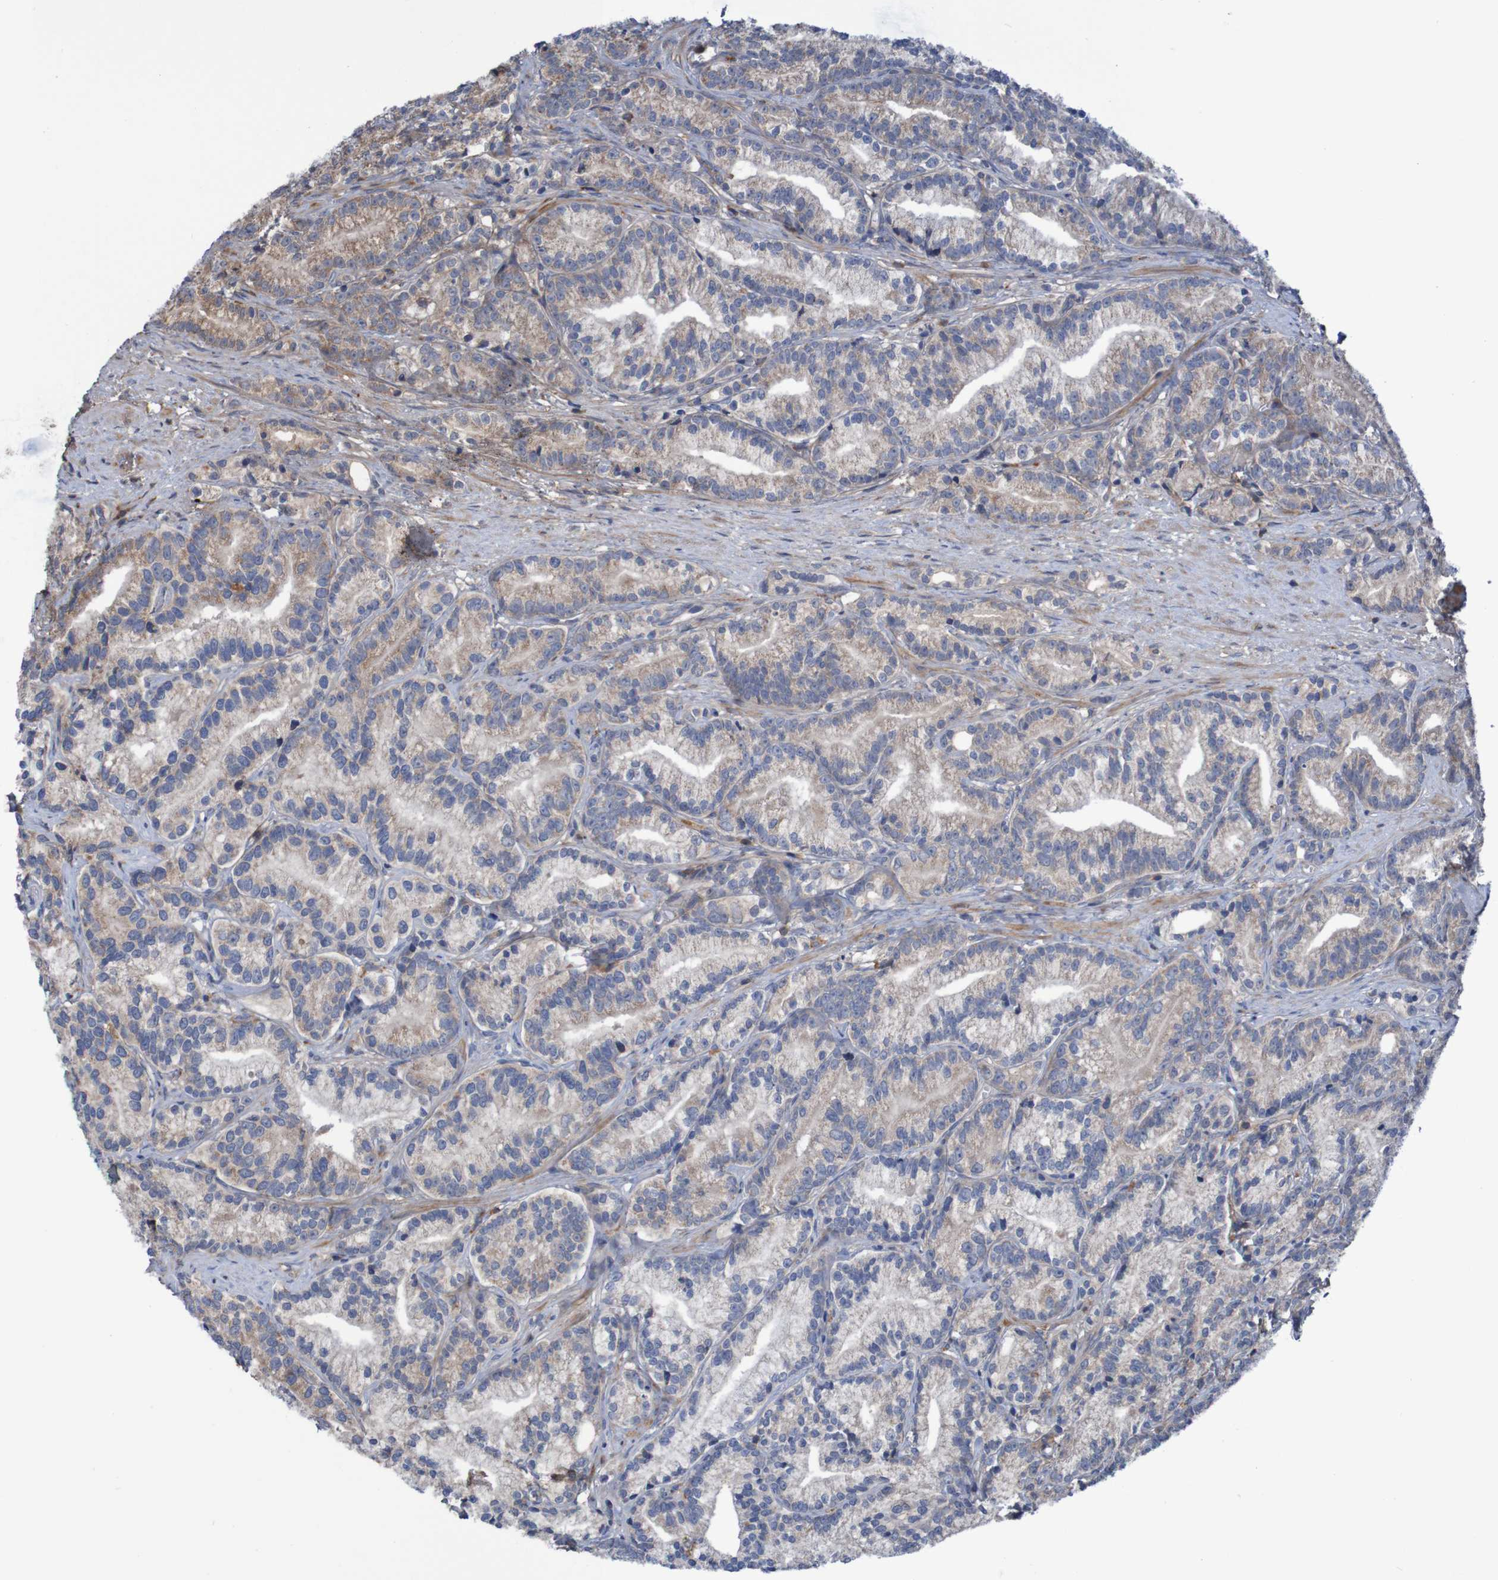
{"staining": {"intensity": "weak", "quantity": ">75%", "location": "cytoplasmic/membranous"}, "tissue": "prostate cancer", "cell_type": "Tumor cells", "image_type": "cancer", "snomed": [{"axis": "morphology", "description": "Adenocarcinoma, Low grade"}, {"axis": "topography", "description": "Prostate"}], "caption": "About >75% of tumor cells in prostate cancer (low-grade adenocarcinoma) reveal weak cytoplasmic/membranous protein staining as visualized by brown immunohistochemical staining.", "gene": "PDGFB", "patient": {"sex": "male", "age": 89}}